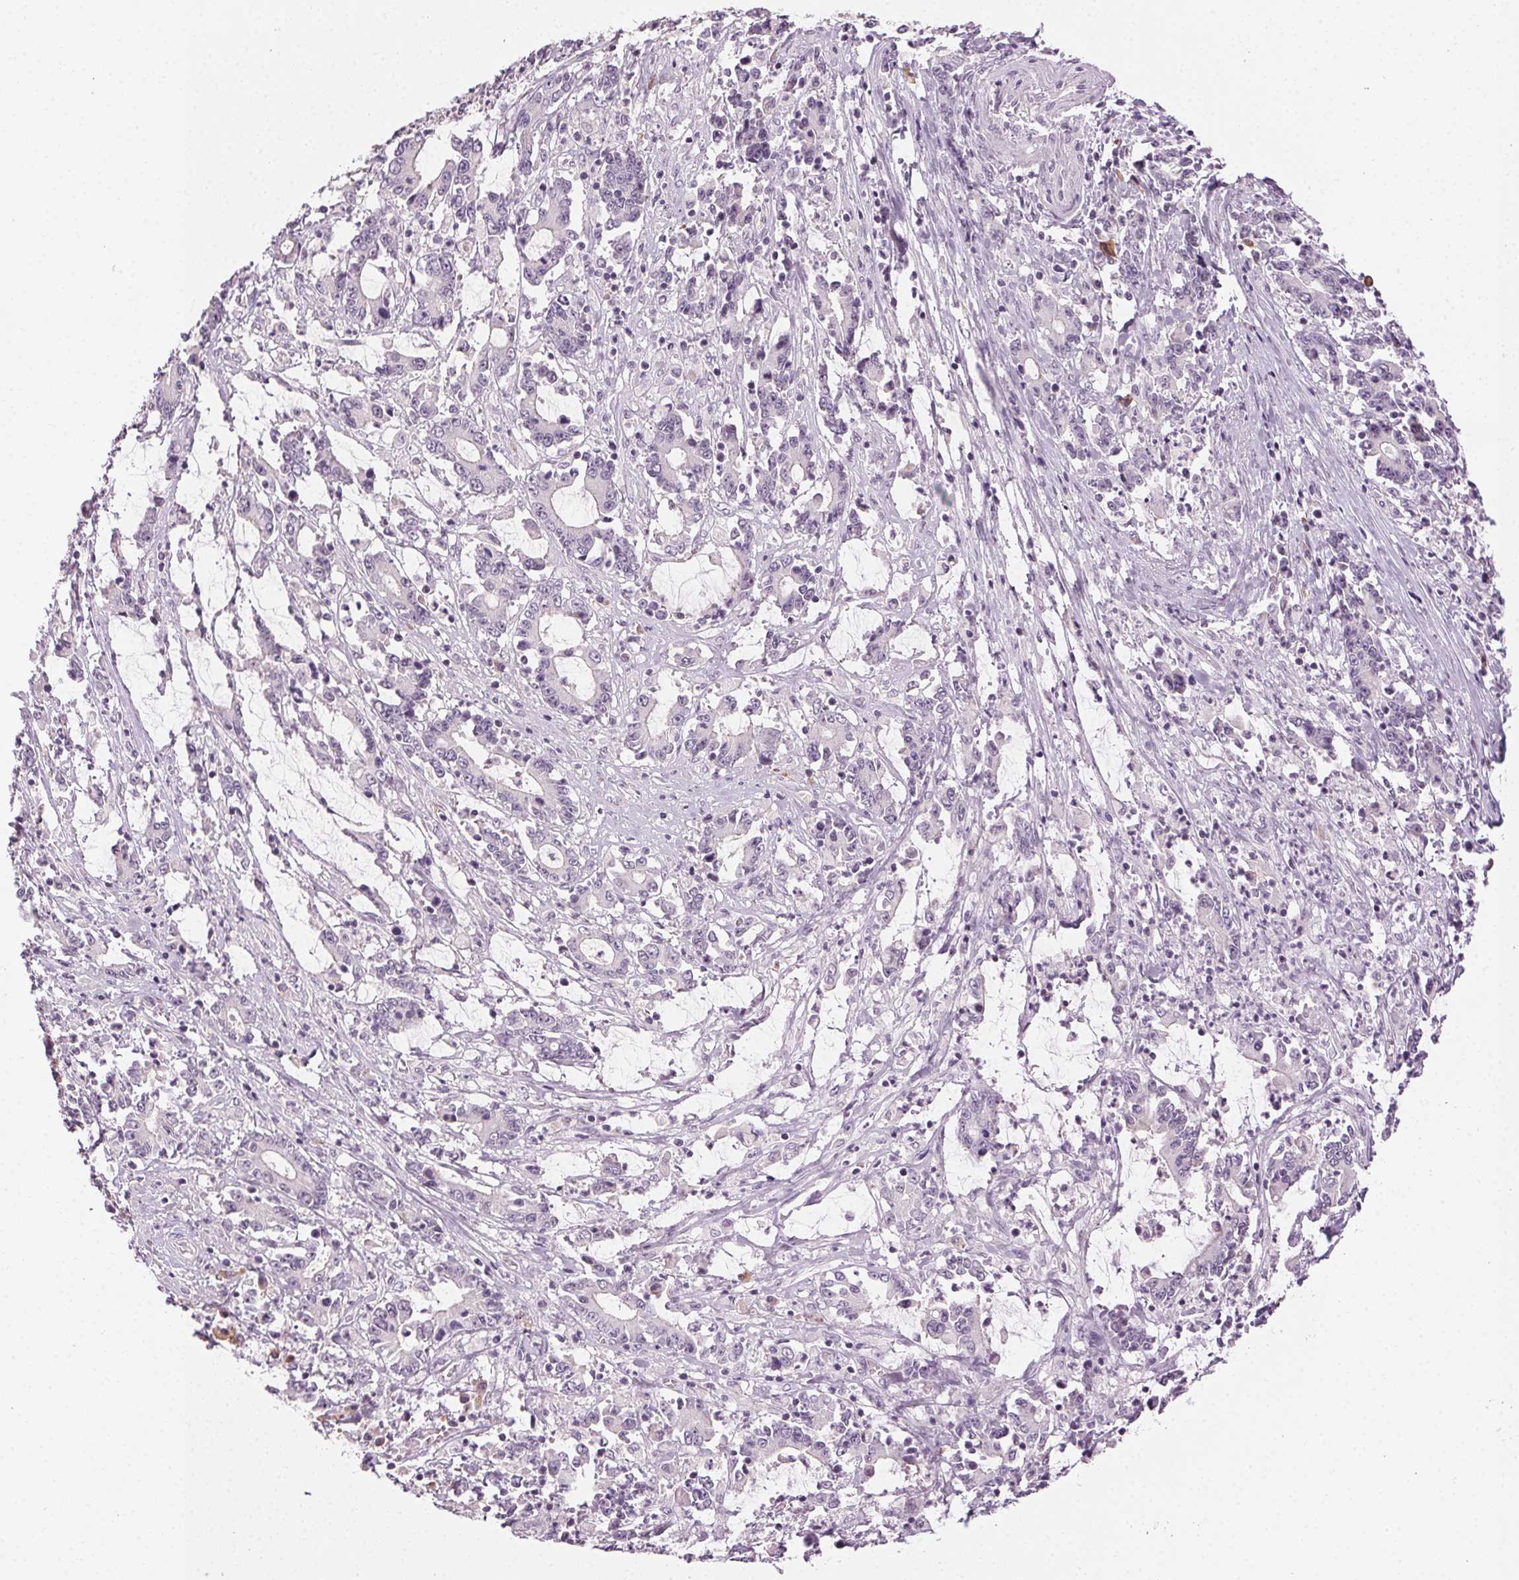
{"staining": {"intensity": "negative", "quantity": "none", "location": "none"}, "tissue": "stomach cancer", "cell_type": "Tumor cells", "image_type": "cancer", "snomed": [{"axis": "morphology", "description": "Adenocarcinoma, NOS"}, {"axis": "topography", "description": "Stomach, upper"}], "caption": "This is an IHC histopathology image of stomach cancer (adenocarcinoma). There is no expression in tumor cells.", "gene": "HSF5", "patient": {"sex": "male", "age": 68}}